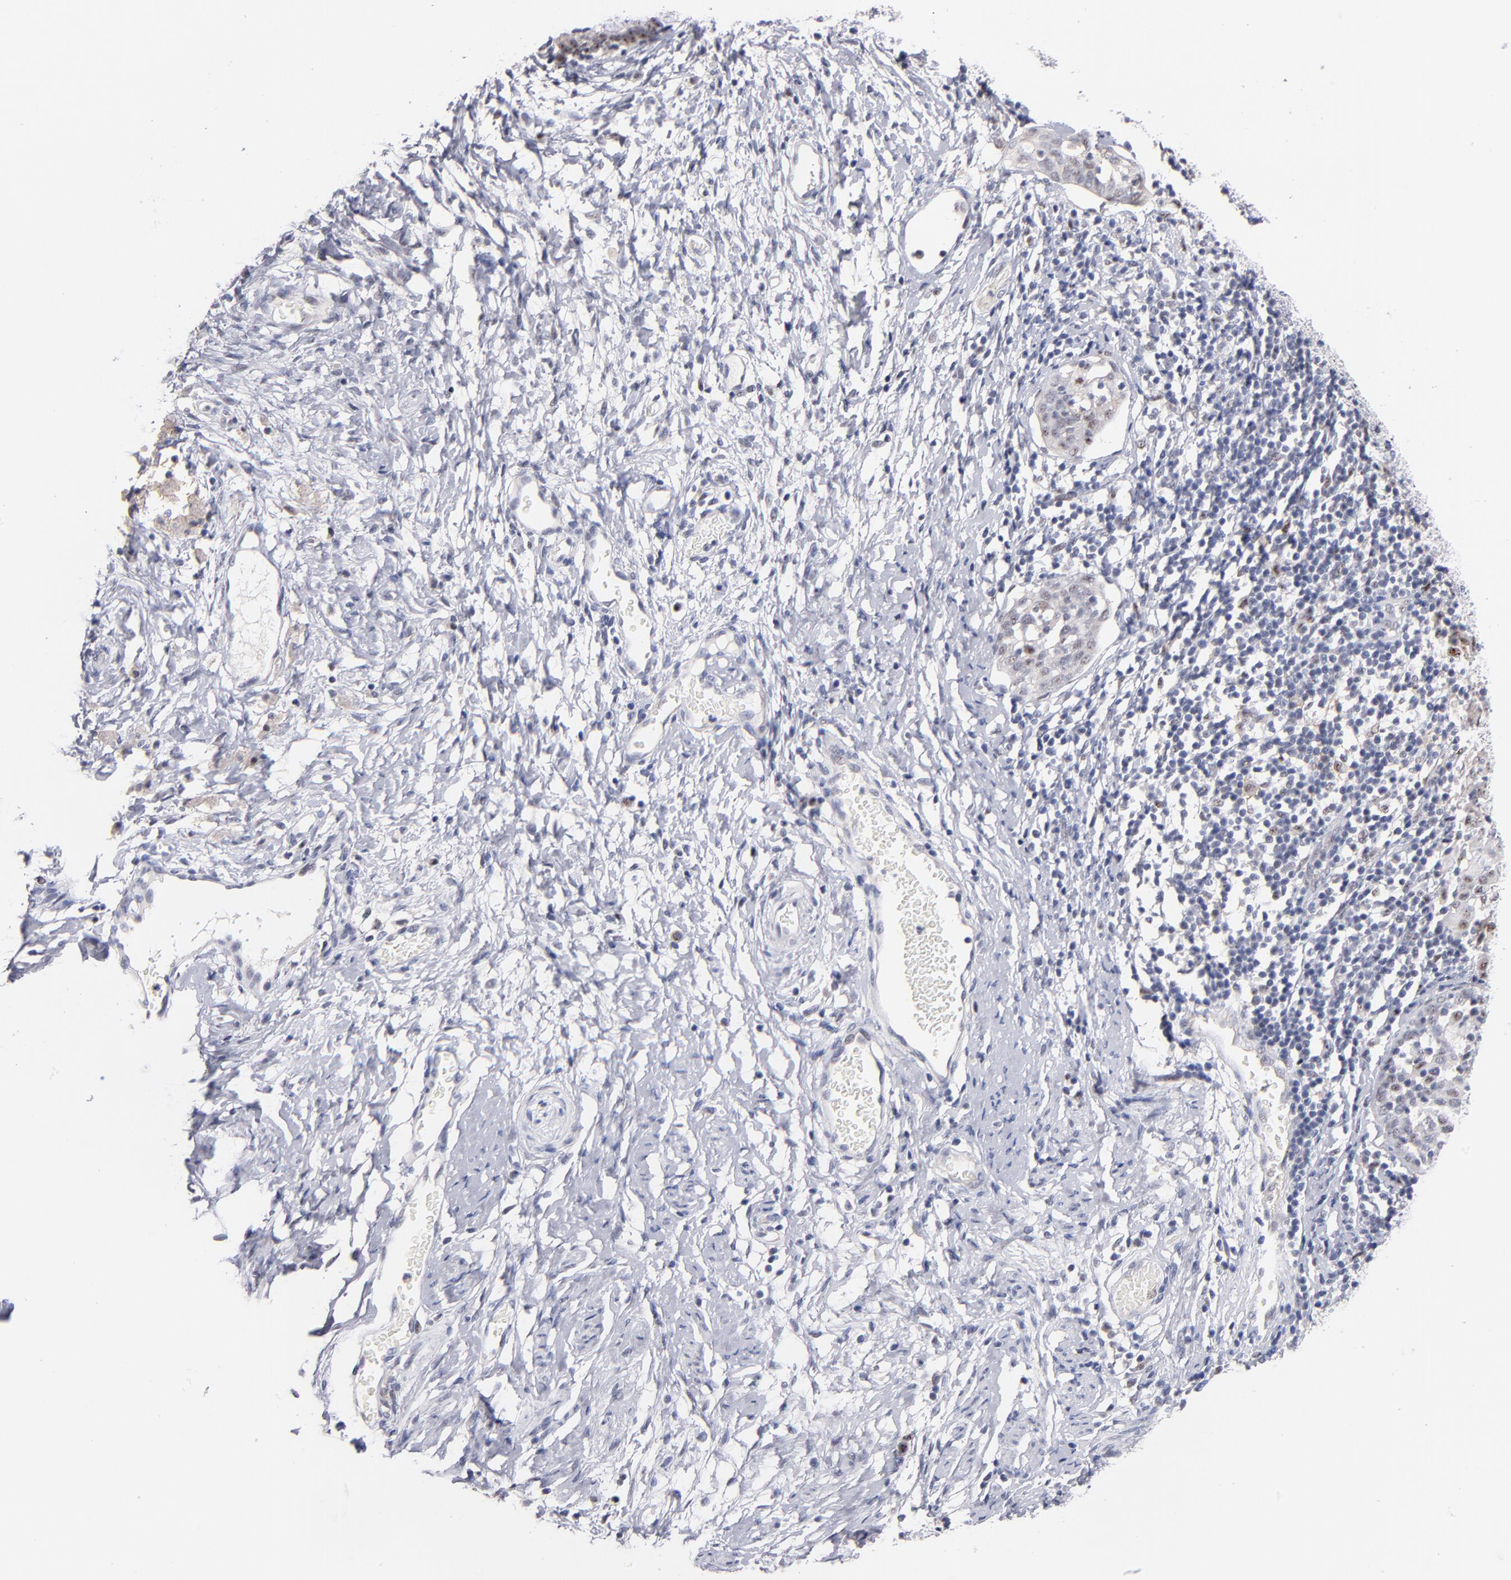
{"staining": {"intensity": "weak", "quantity": "<25%", "location": "nuclear"}, "tissue": "cervical cancer", "cell_type": "Tumor cells", "image_type": "cancer", "snomed": [{"axis": "morphology", "description": "Normal tissue, NOS"}, {"axis": "morphology", "description": "Squamous cell carcinoma, NOS"}, {"axis": "topography", "description": "Cervix"}], "caption": "High magnification brightfield microscopy of squamous cell carcinoma (cervical) stained with DAB (3,3'-diaminobenzidine) (brown) and counterstained with hematoxylin (blue): tumor cells show no significant staining.", "gene": "RAF1", "patient": {"sex": "female", "age": 67}}